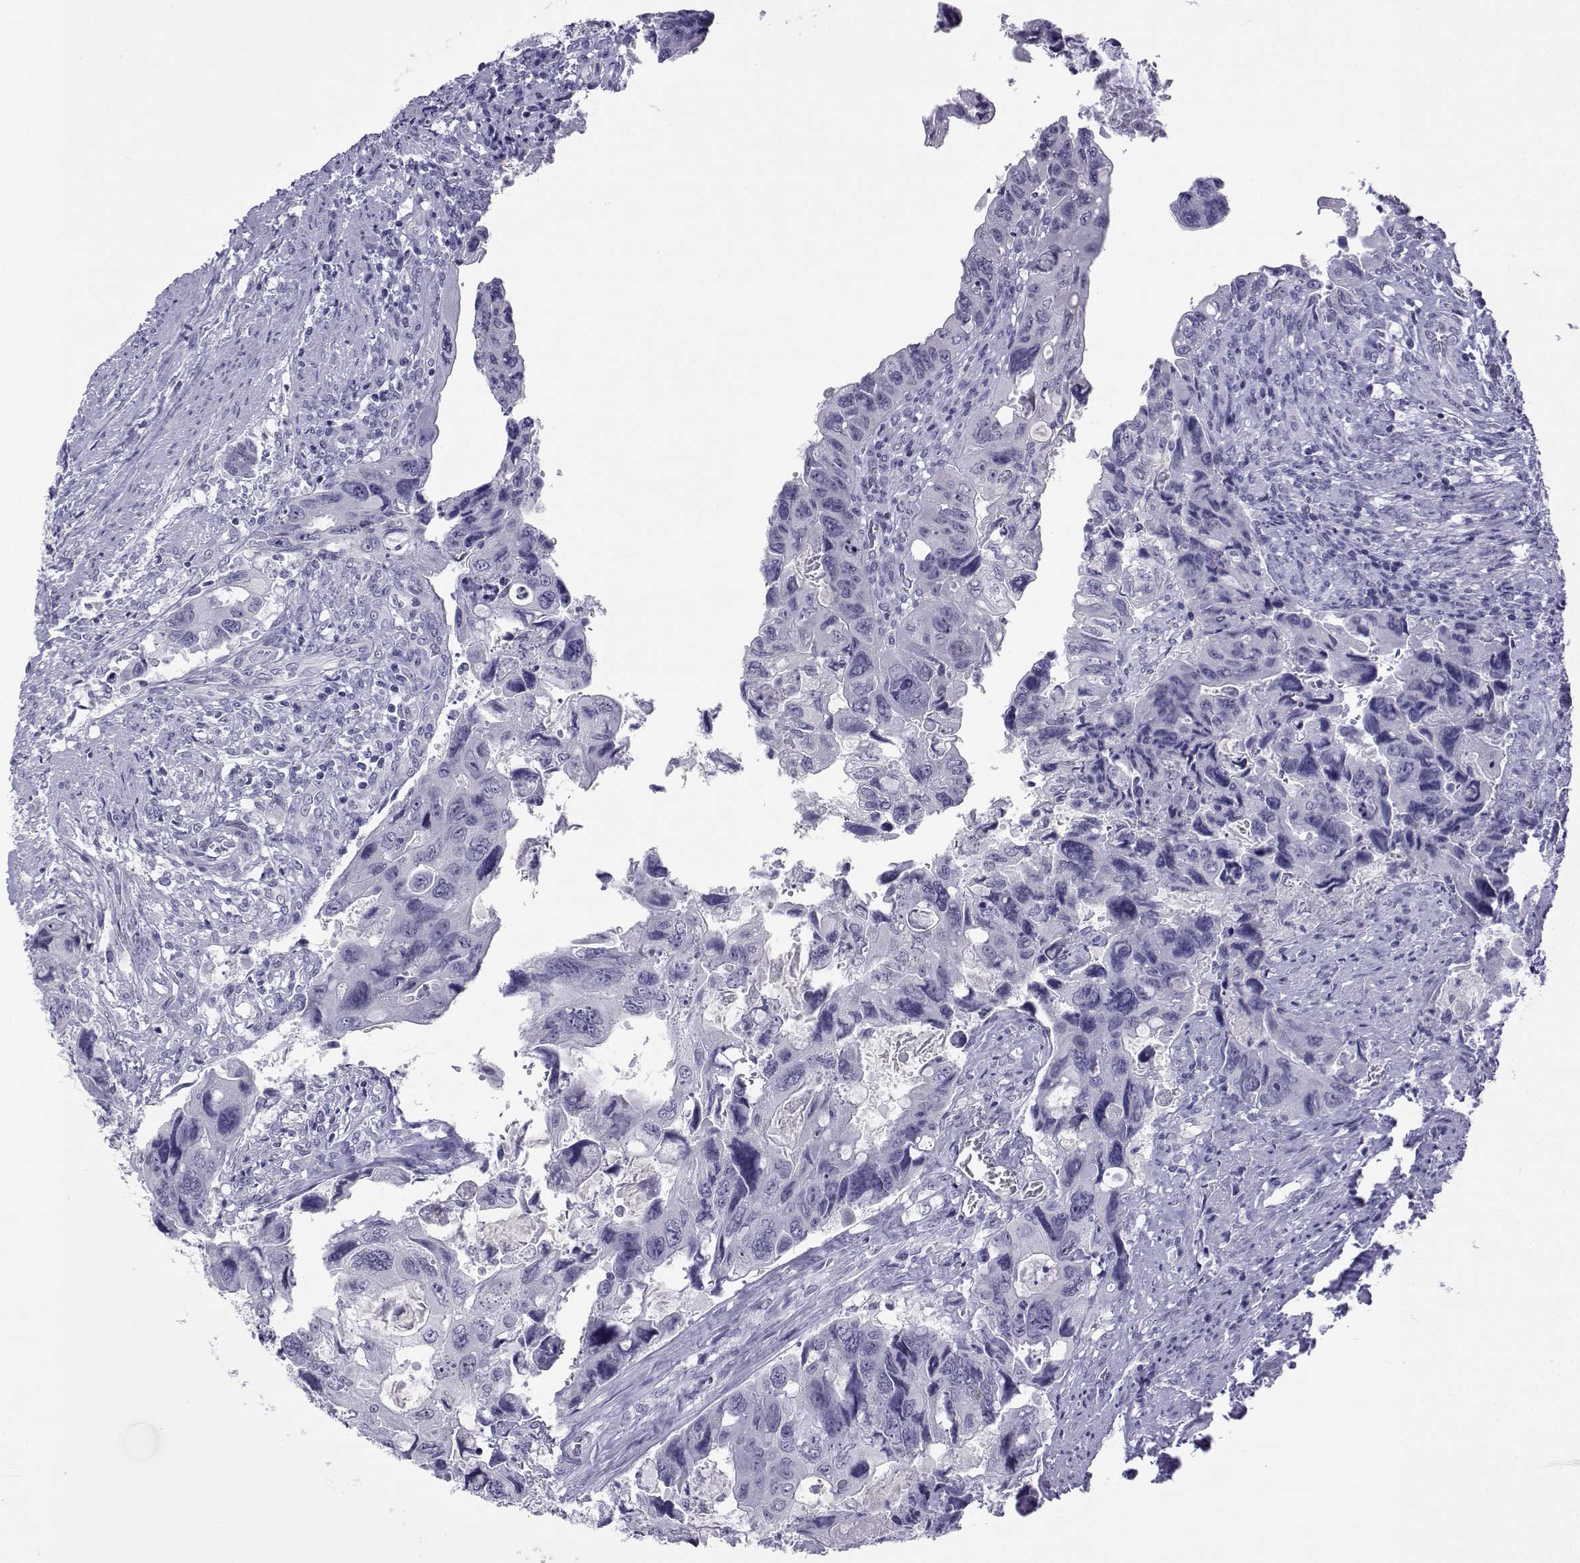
{"staining": {"intensity": "negative", "quantity": "none", "location": "none"}, "tissue": "colorectal cancer", "cell_type": "Tumor cells", "image_type": "cancer", "snomed": [{"axis": "morphology", "description": "Adenocarcinoma, NOS"}, {"axis": "topography", "description": "Rectum"}], "caption": "The IHC image has no significant expression in tumor cells of adenocarcinoma (colorectal) tissue.", "gene": "ACTL7A", "patient": {"sex": "male", "age": 62}}